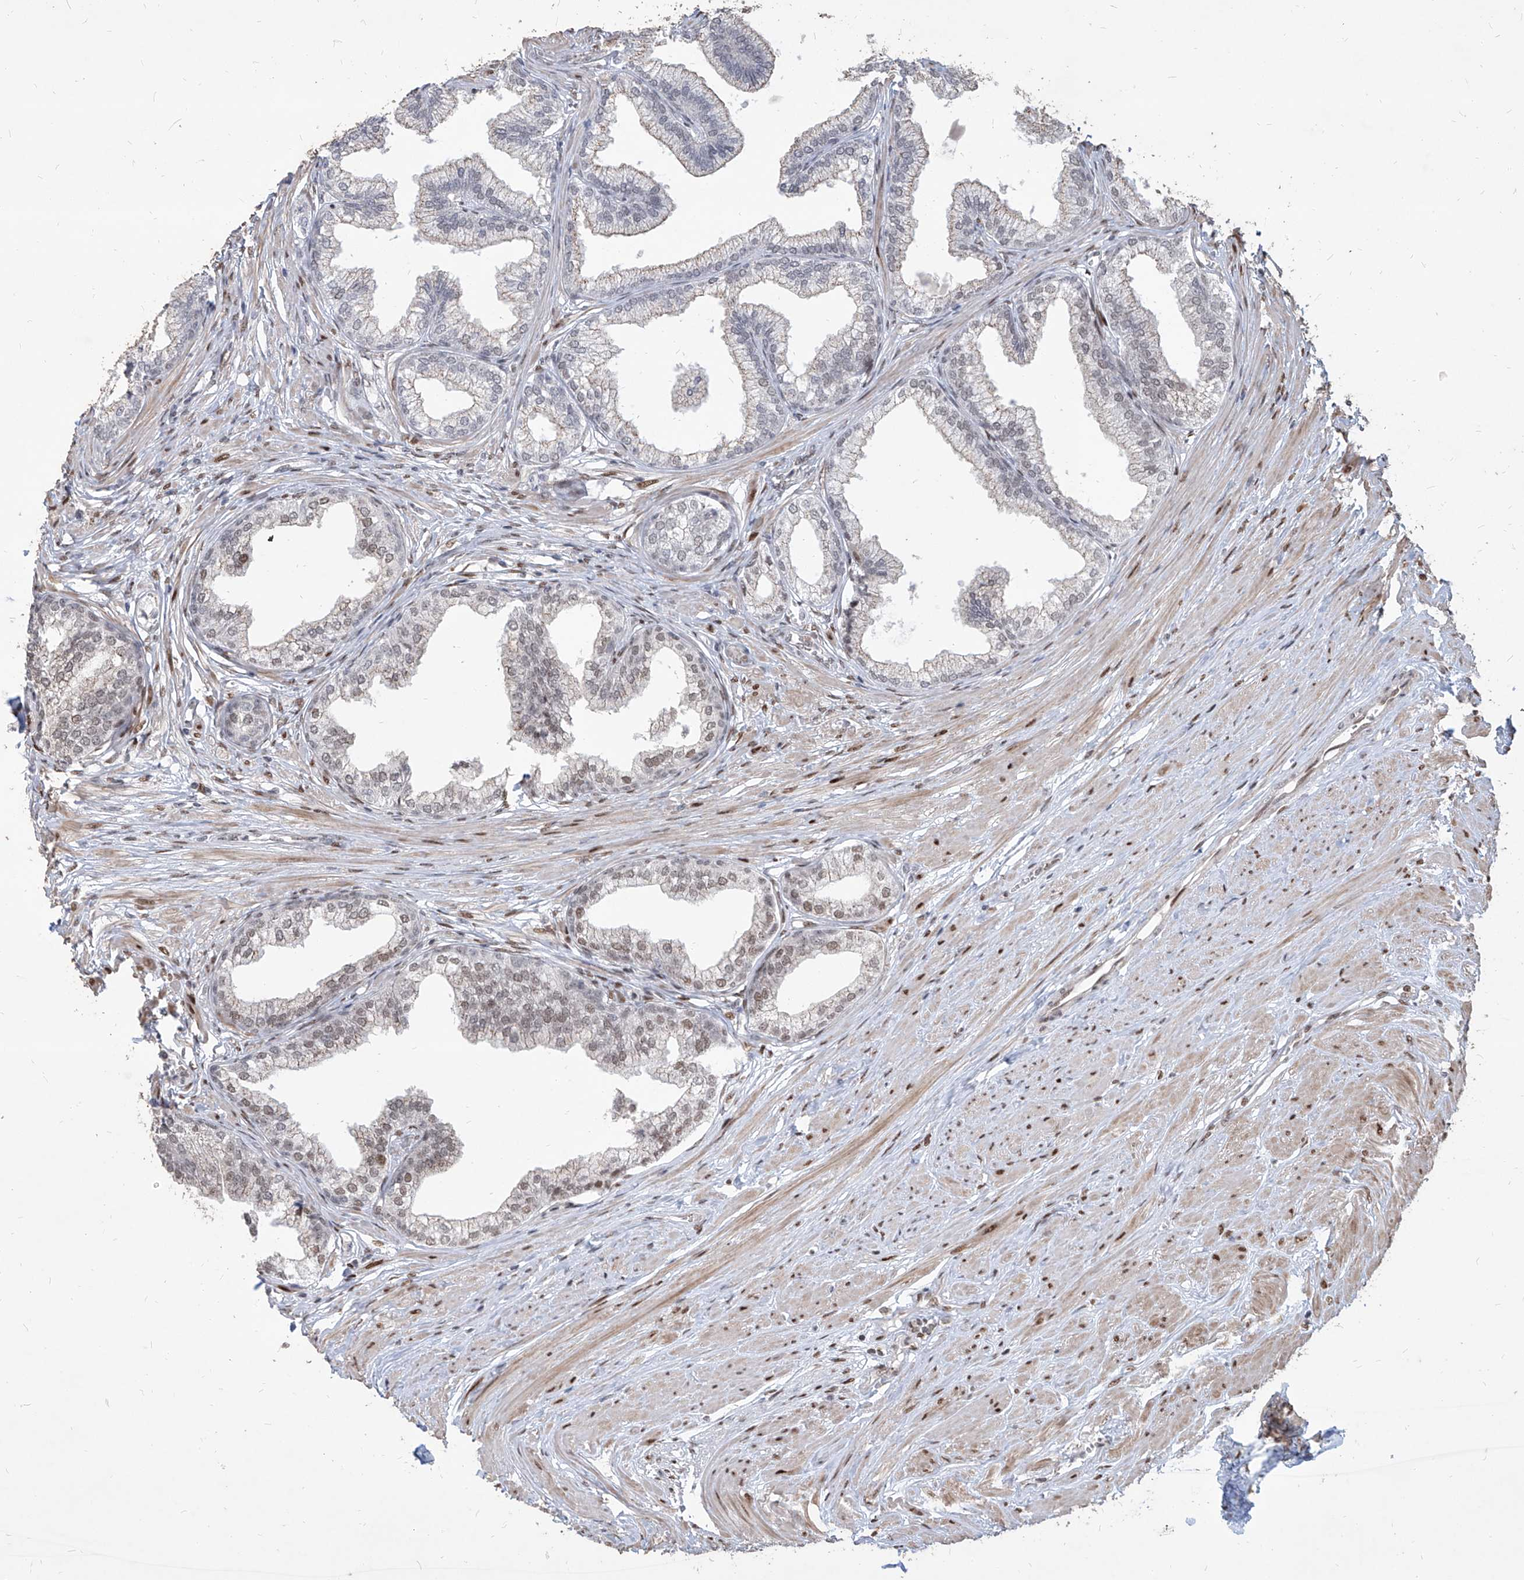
{"staining": {"intensity": "moderate", "quantity": "25%-75%", "location": "nuclear"}, "tissue": "prostate", "cell_type": "Glandular cells", "image_type": "normal", "snomed": [{"axis": "morphology", "description": "Normal tissue, NOS"}, {"axis": "morphology", "description": "Urothelial carcinoma, Low grade"}, {"axis": "topography", "description": "Urinary bladder"}, {"axis": "topography", "description": "Prostate"}], "caption": "A brown stain shows moderate nuclear staining of a protein in glandular cells of normal human prostate. (DAB IHC, brown staining for protein, blue staining for nuclei).", "gene": "IRF2", "patient": {"sex": "male", "age": 60}}